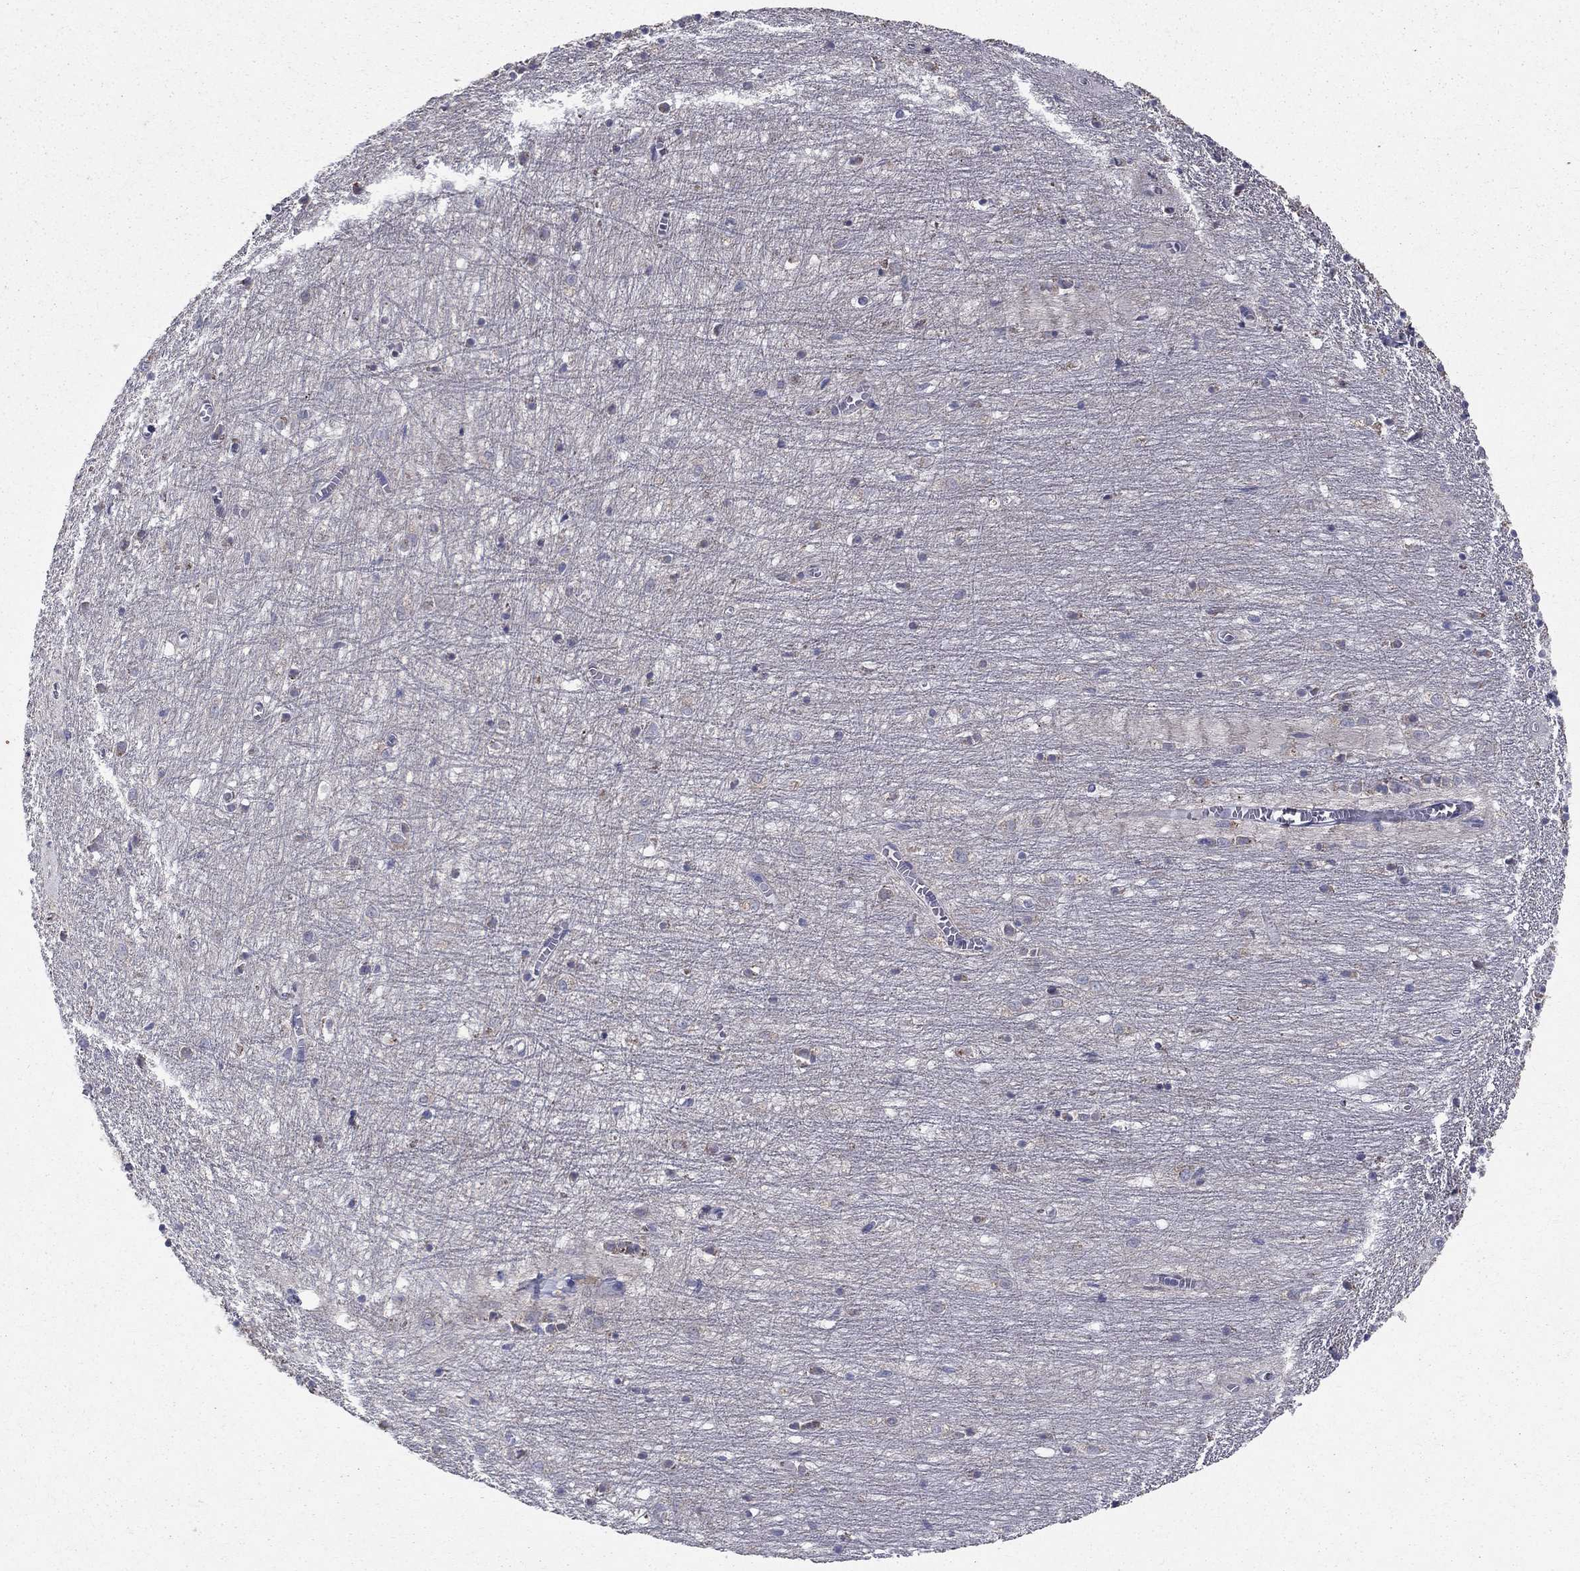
{"staining": {"intensity": "negative", "quantity": "none", "location": "none"}, "tissue": "cerebellum", "cell_type": "Cells in granular layer", "image_type": "normal", "snomed": [{"axis": "morphology", "description": "Normal tissue, NOS"}, {"axis": "topography", "description": "Cerebellum"}], "caption": "This is an IHC micrograph of unremarkable human cerebellum. There is no positivity in cells in granular layer.", "gene": "SLC4A10", "patient": {"sex": "female", "age": 64}}